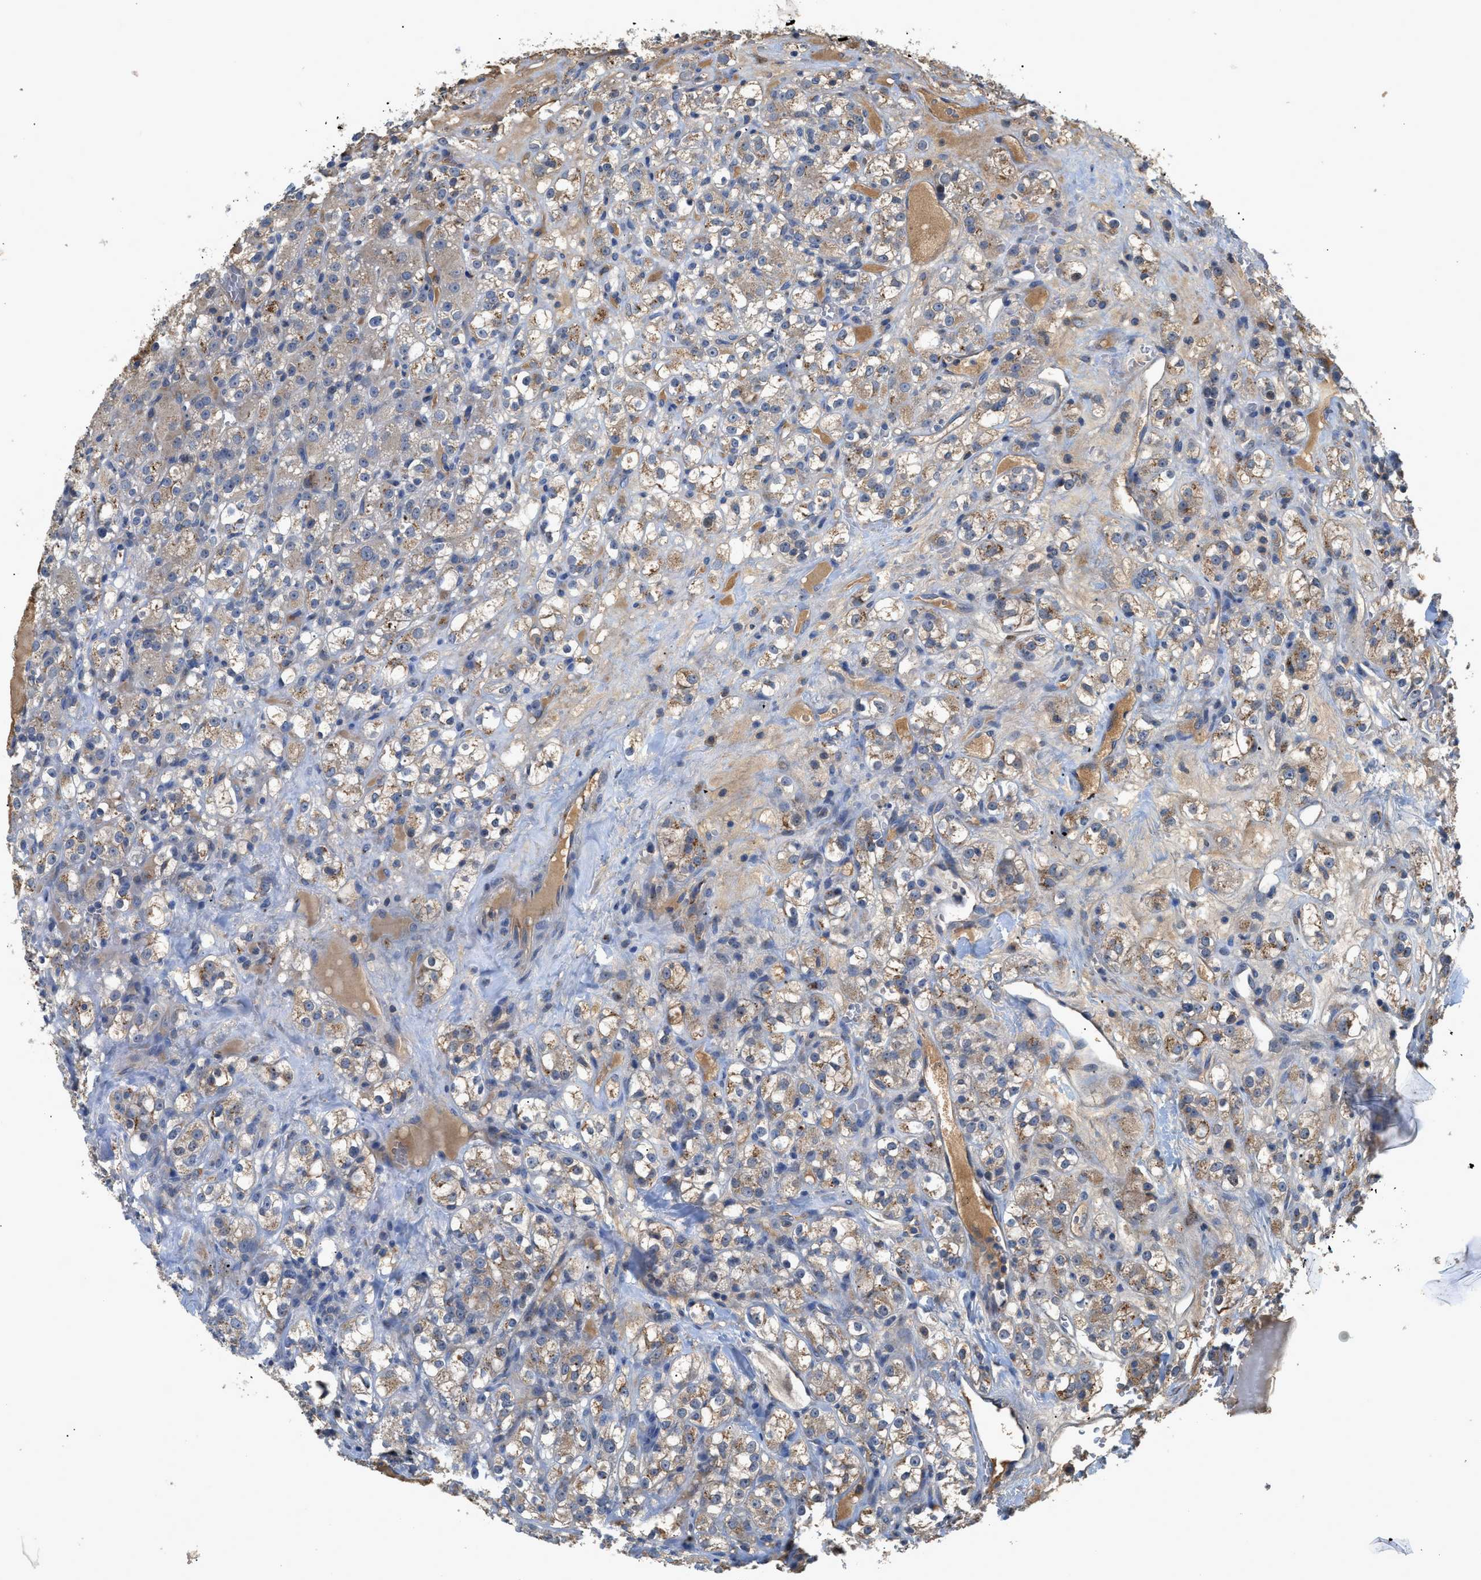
{"staining": {"intensity": "weak", "quantity": "25%-75%", "location": "cytoplasmic/membranous"}, "tissue": "renal cancer", "cell_type": "Tumor cells", "image_type": "cancer", "snomed": [{"axis": "morphology", "description": "Normal tissue, NOS"}, {"axis": "morphology", "description": "Adenocarcinoma, NOS"}, {"axis": "topography", "description": "Kidney"}], "caption": "The photomicrograph exhibits staining of renal cancer (adenocarcinoma), revealing weak cytoplasmic/membranous protein expression (brown color) within tumor cells.", "gene": "SIK2", "patient": {"sex": "male", "age": 61}}